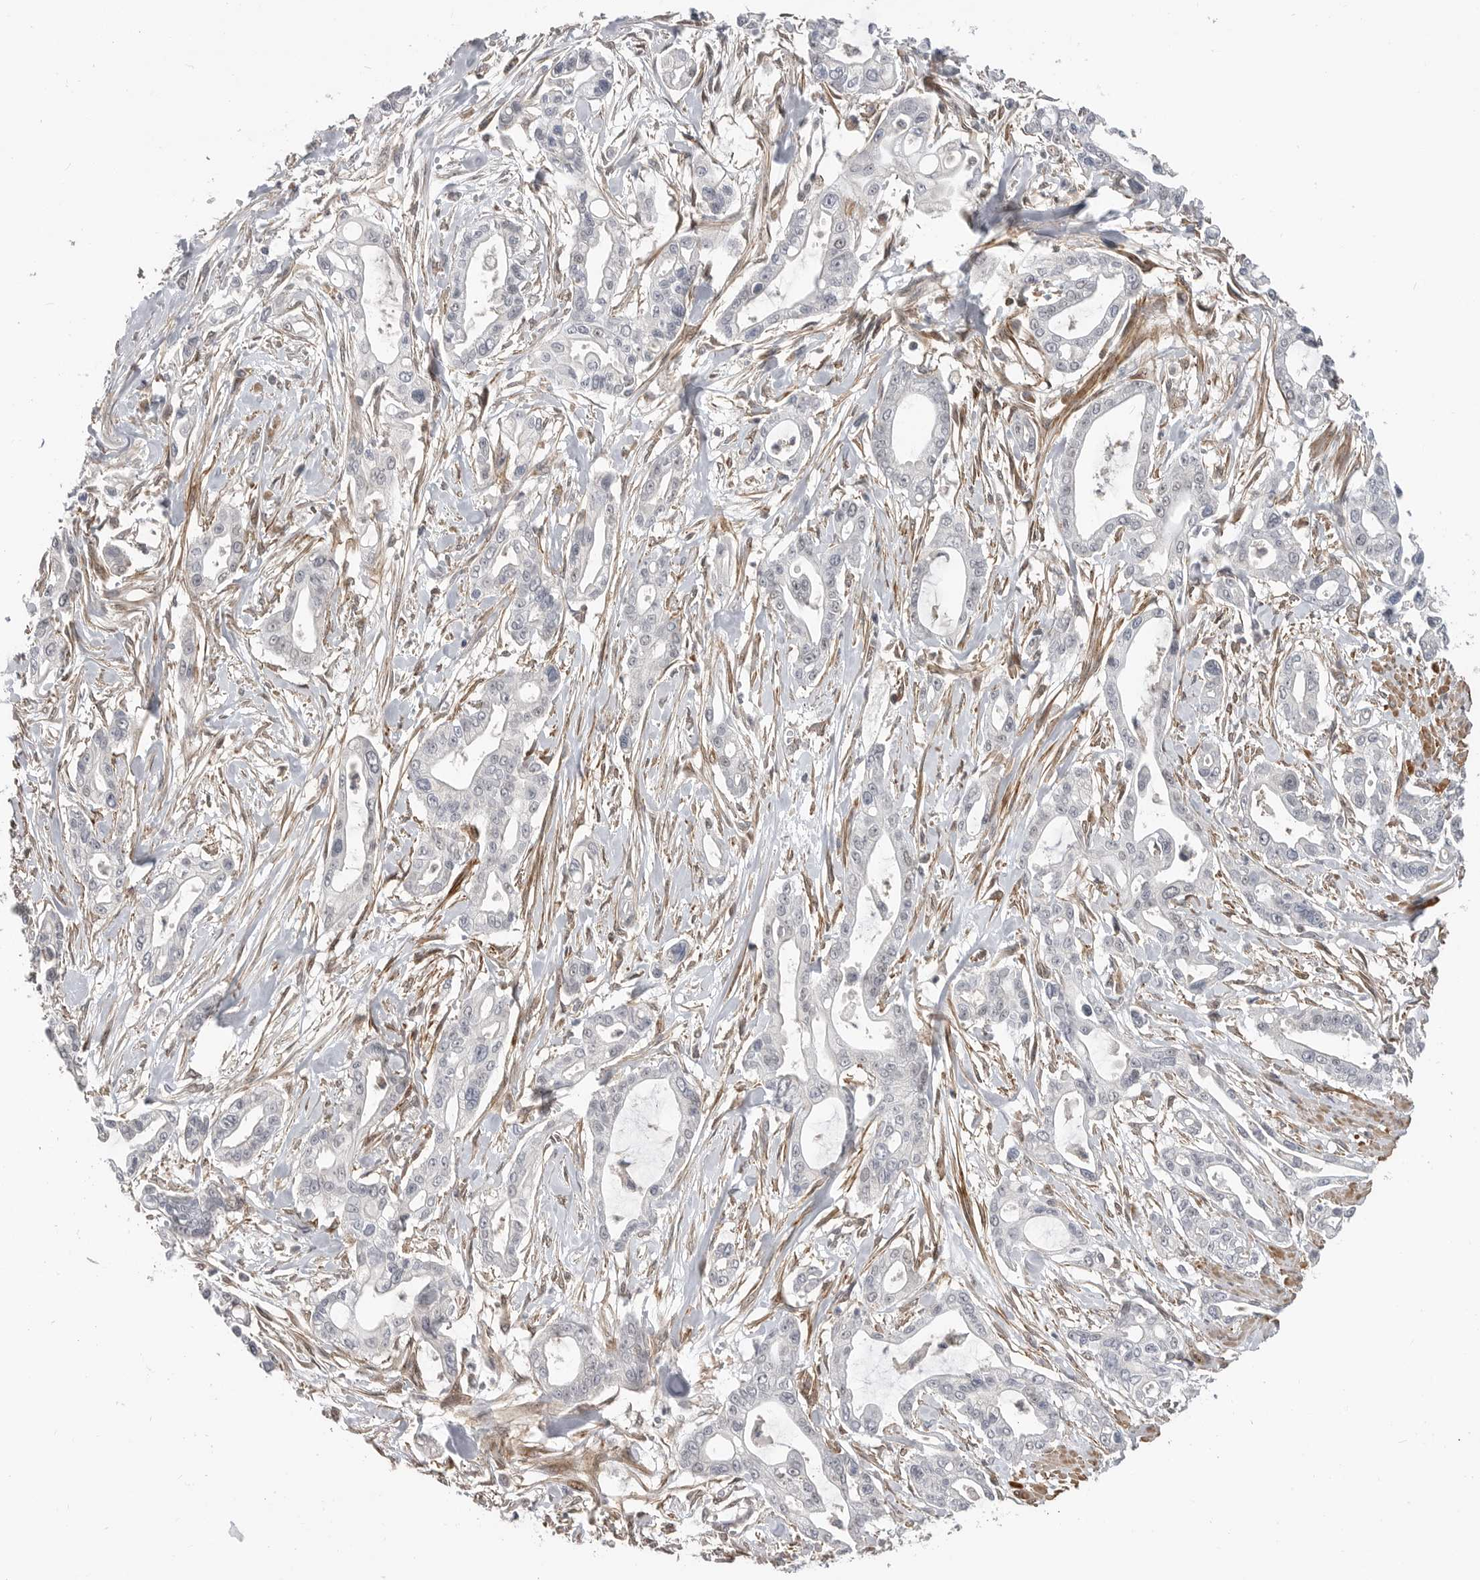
{"staining": {"intensity": "negative", "quantity": "none", "location": "none"}, "tissue": "pancreatic cancer", "cell_type": "Tumor cells", "image_type": "cancer", "snomed": [{"axis": "morphology", "description": "Adenocarcinoma, NOS"}, {"axis": "topography", "description": "Pancreas"}], "caption": "Immunohistochemistry (IHC) image of adenocarcinoma (pancreatic) stained for a protein (brown), which reveals no expression in tumor cells.", "gene": "TRIM56", "patient": {"sex": "male", "age": 68}}